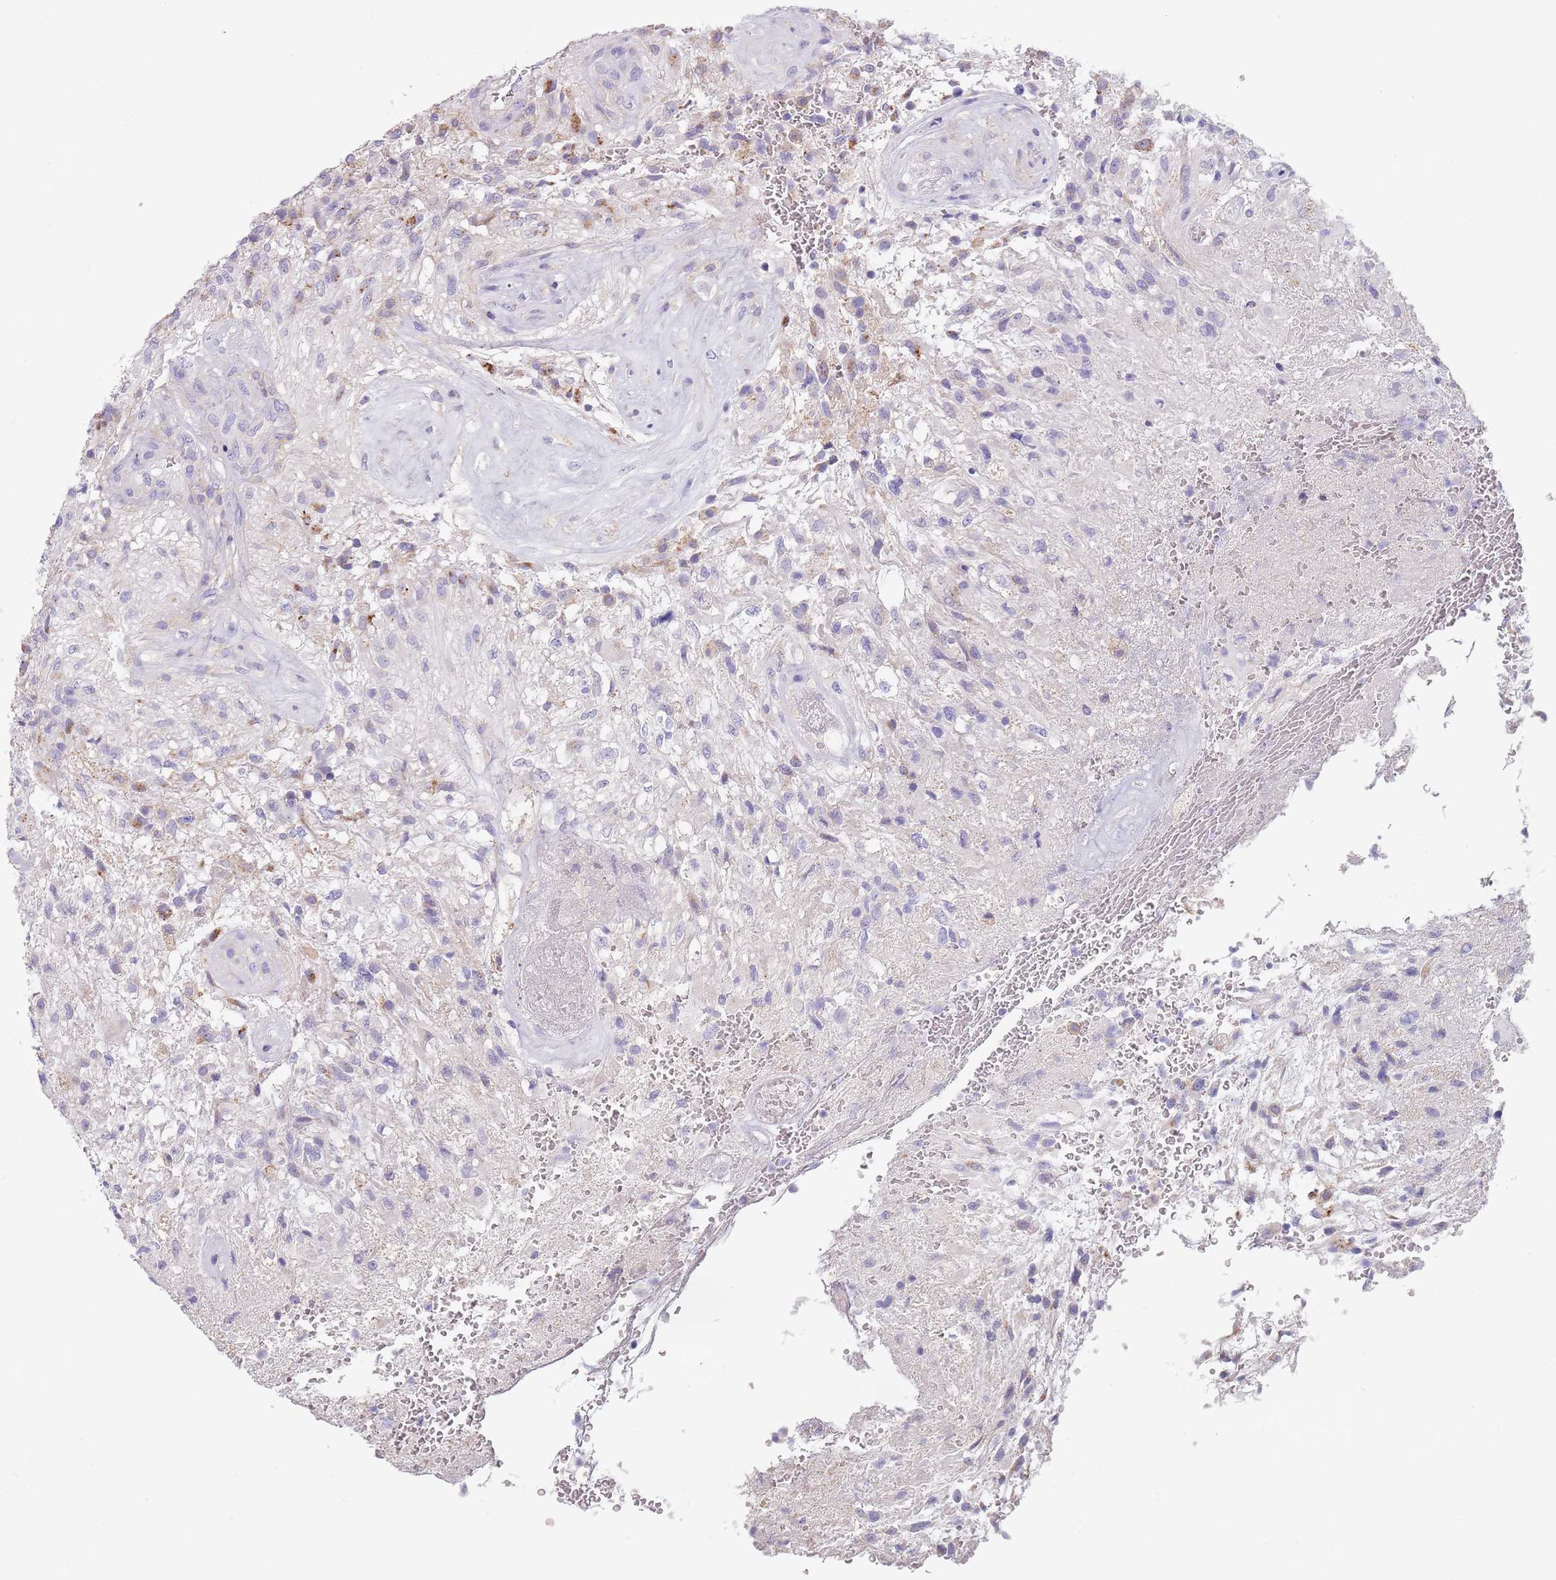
{"staining": {"intensity": "negative", "quantity": "none", "location": "none"}, "tissue": "glioma", "cell_type": "Tumor cells", "image_type": "cancer", "snomed": [{"axis": "morphology", "description": "Glioma, malignant, High grade"}, {"axis": "topography", "description": "Brain"}], "caption": "Image shows no protein expression in tumor cells of glioma tissue. Brightfield microscopy of immunohistochemistry stained with DAB (brown) and hematoxylin (blue), captured at high magnification.", "gene": "MAN1C1", "patient": {"sex": "male", "age": 56}}